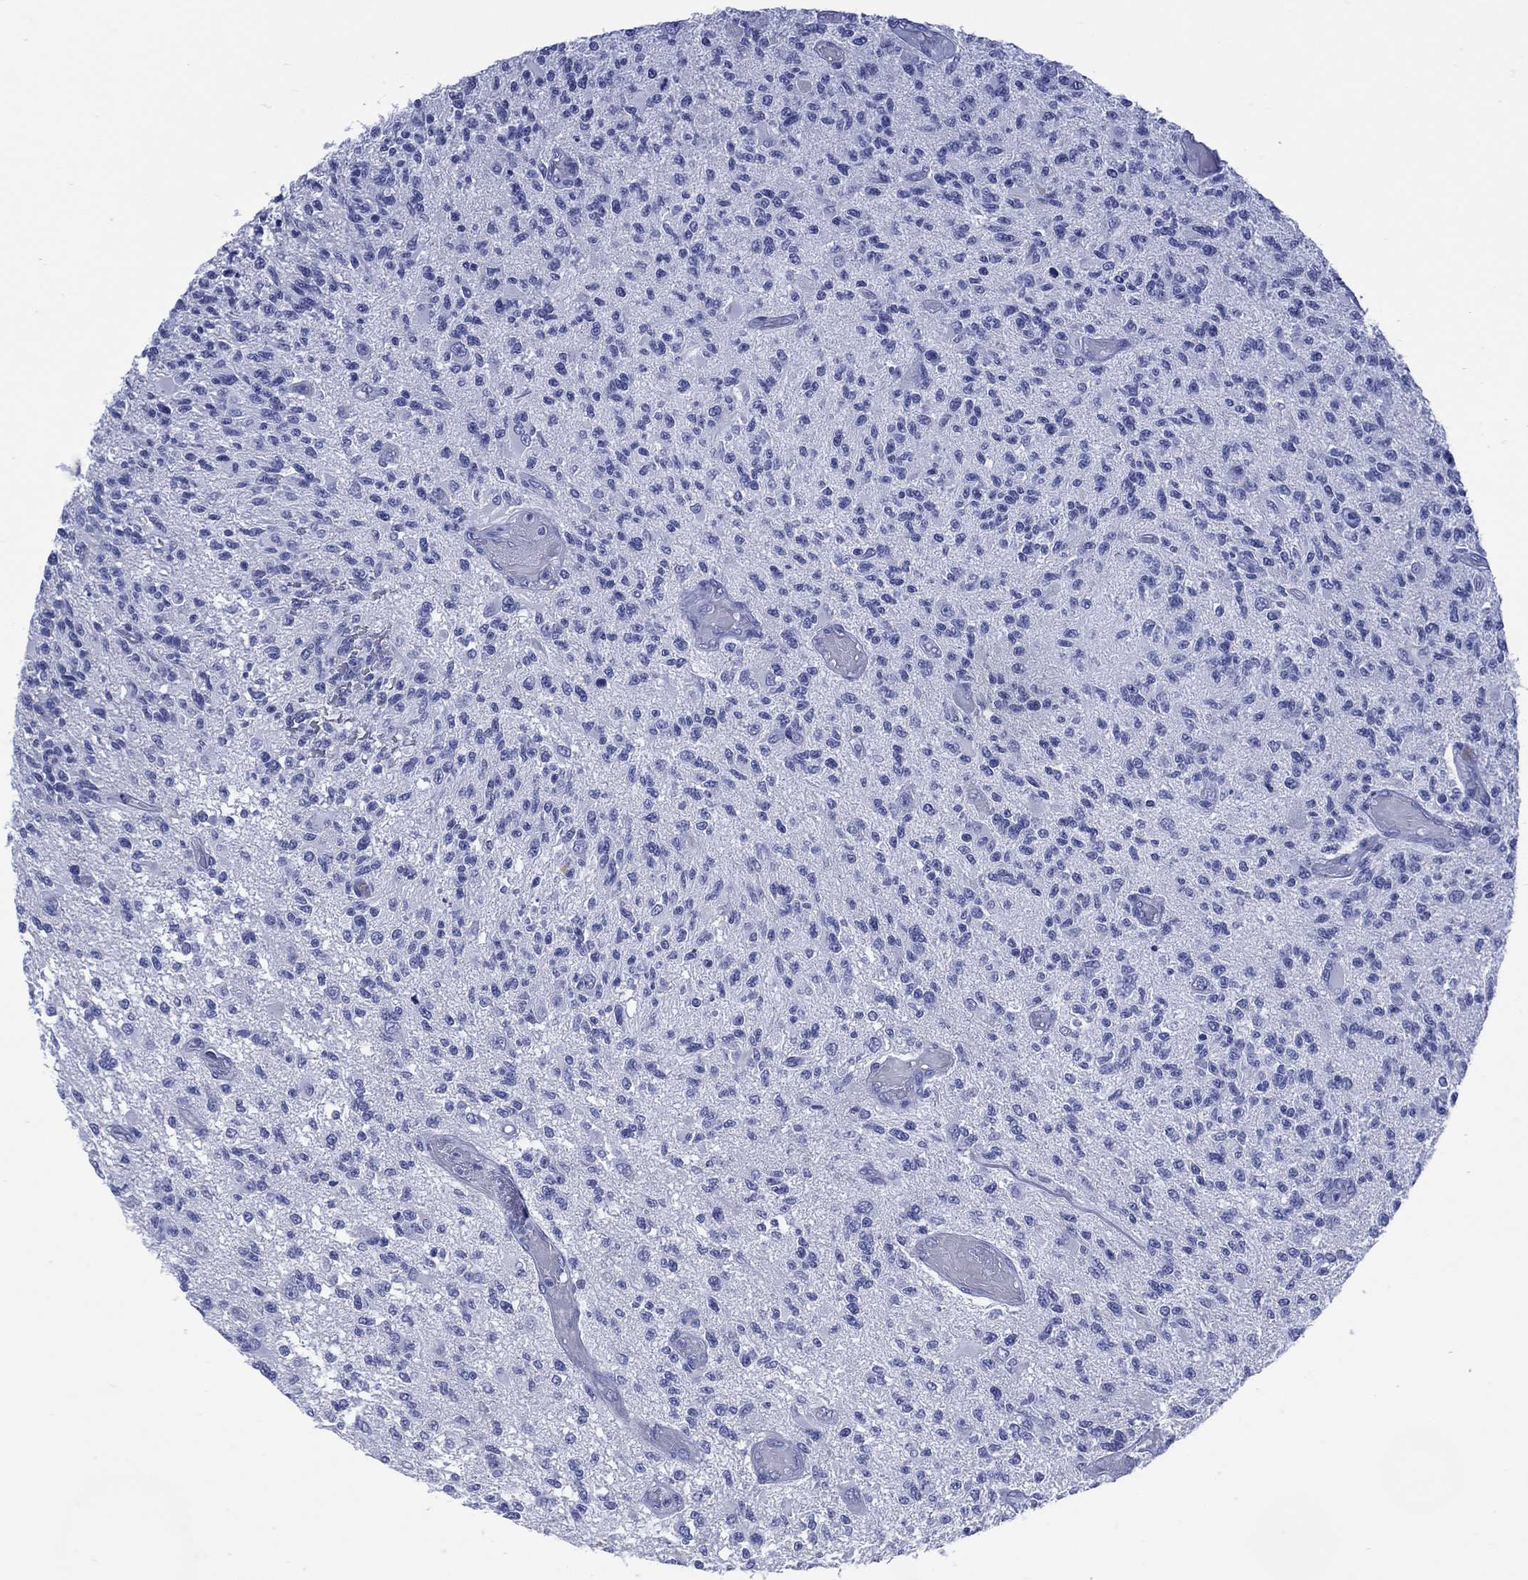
{"staining": {"intensity": "negative", "quantity": "none", "location": "none"}, "tissue": "glioma", "cell_type": "Tumor cells", "image_type": "cancer", "snomed": [{"axis": "morphology", "description": "Glioma, malignant, High grade"}, {"axis": "topography", "description": "Brain"}], "caption": "An image of human glioma is negative for staining in tumor cells.", "gene": "LRRD1", "patient": {"sex": "female", "age": 63}}